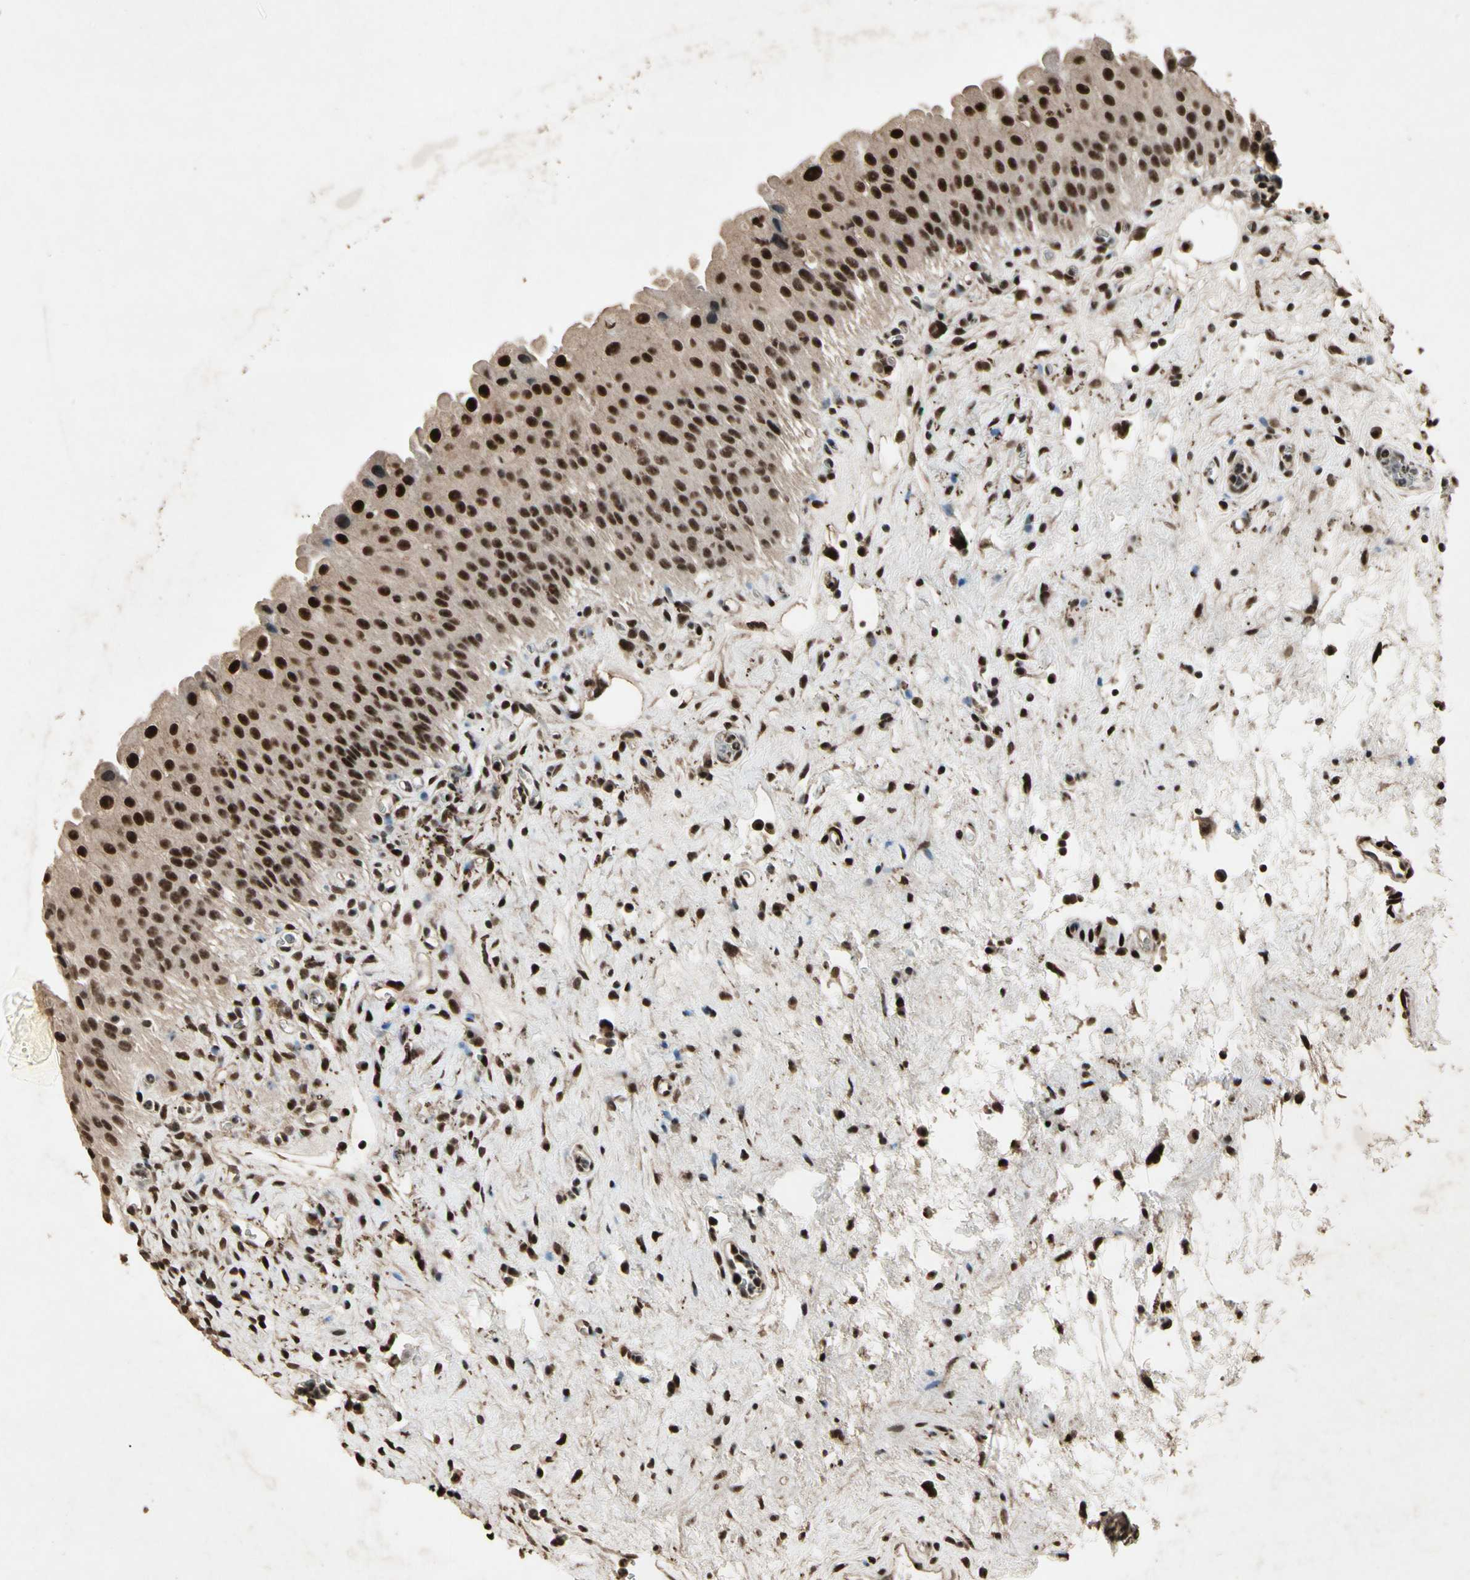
{"staining": {"intensity": "strong", "quantity": ">75%", "location": "cytoplasmic/membranous,nuclear"}, "tissue": "urinary bladder", "cell_type": "Urothelial cells", "image_type": "normal", "snomed": [{"axis": "morphology", "description": "Normal tissue, NOS"}, {"axis": "morphology", "description": "Urothelial carcinoma, High grade"}, {"axis": "topography", "description": "Urinary bladder"}], "caption": "Protein staining of benign urinary bladder demonstrates strong cytoplasmic/membranous,nuclear staining in about >75% of urothelial cells. (Brightfield microscopy of DAB IHC at high magnification).", "gene": "TBX2", "patient": {"sex": "male", "age": 46}}